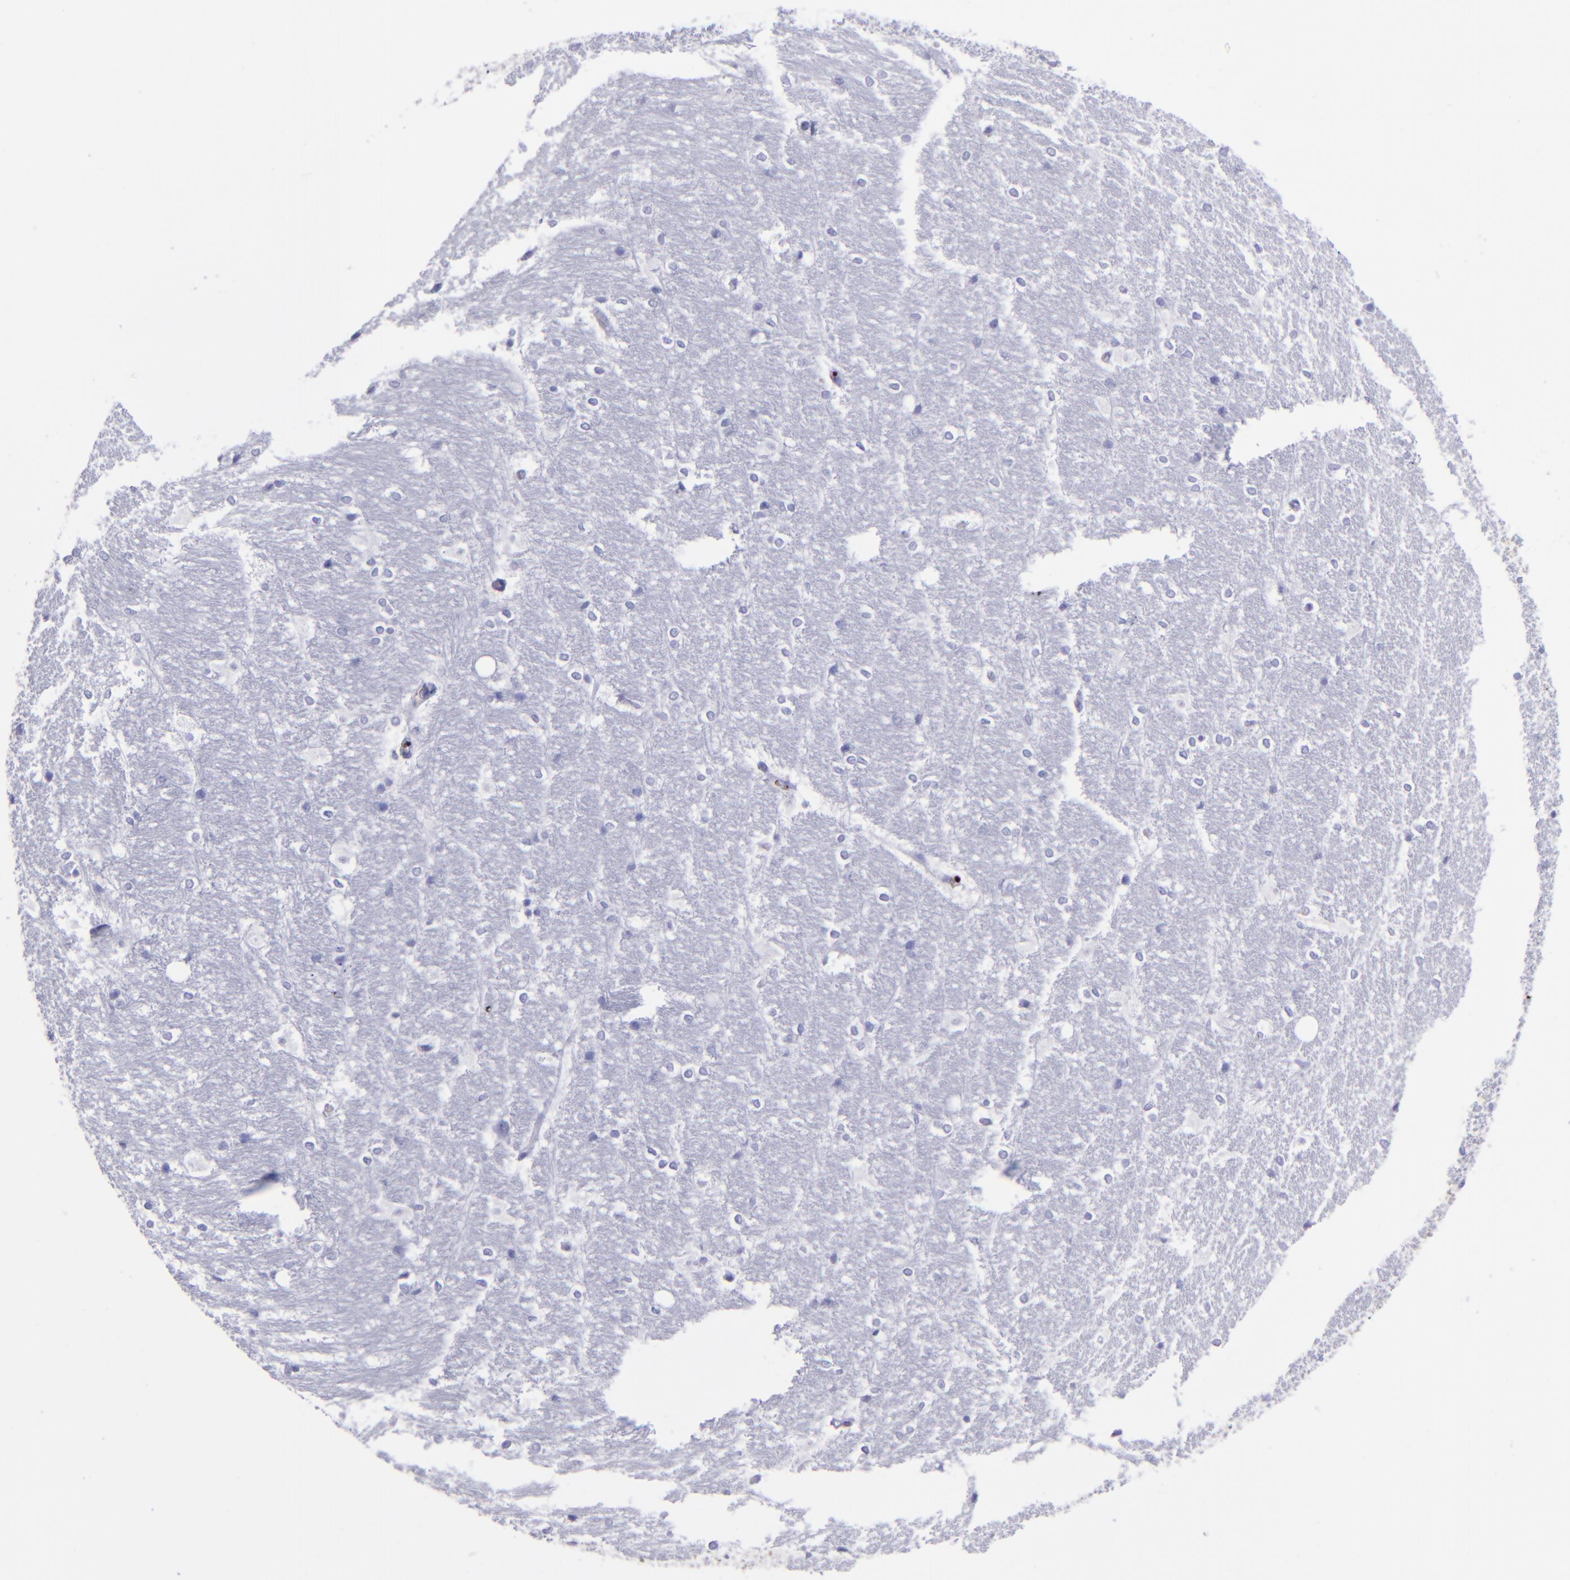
{"staining": {"intensity": "negative", "quantity": "none", "location": "none"}, "tissue": "hippocampus", "cell_type": "Glial cells", "image_type": "normal", "snomed": [{"axis": "morphology", "description": "Normal tissue, NOS"}, {"axis": "topography", "description": "Hippocampus"}], "caption": "A micrograph of hippocampus stained for a protein exhibits no brown staining in glial cells.", "gene": "EFCAB13", "patient": {"sex": "female", "age": 19}}